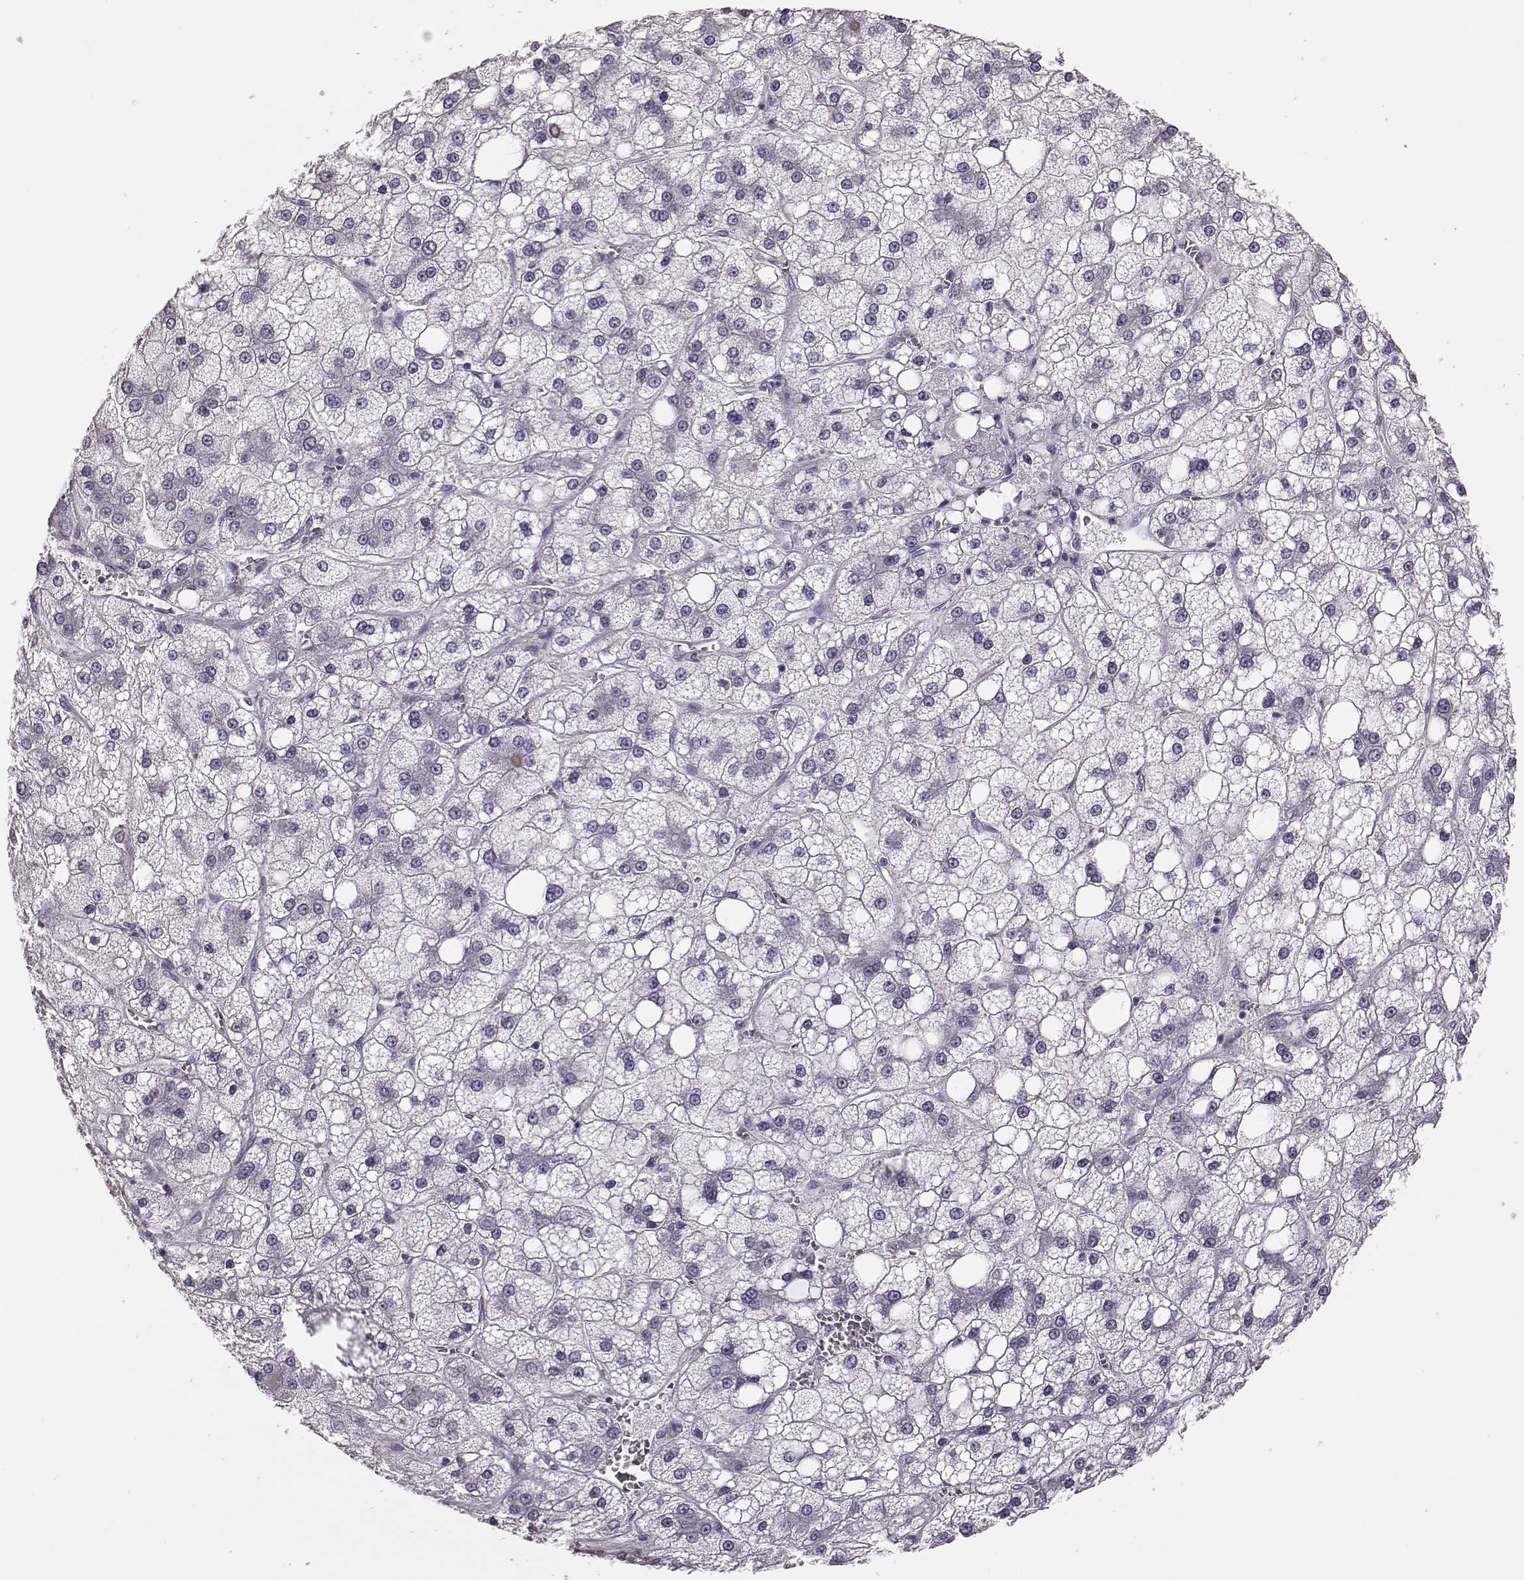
{"staining": {"intensity": "negative", "quantity": "none", "location": "none"}, "tissue": "liver cancer", "cell_type": "Tumor cells", "image_type": "cancer", "snomed": [{"axis": "morphology", "description": "Carcinoma, Hepatocellular, NOS"}, {"axis": "topography", "description": "Liver"}], "caption": "Liver cancer stained for a protein using IHC displays no expression tumor cells.", "gene": "CRYBA2", "patient": {"sex": "male", "age": 73}}